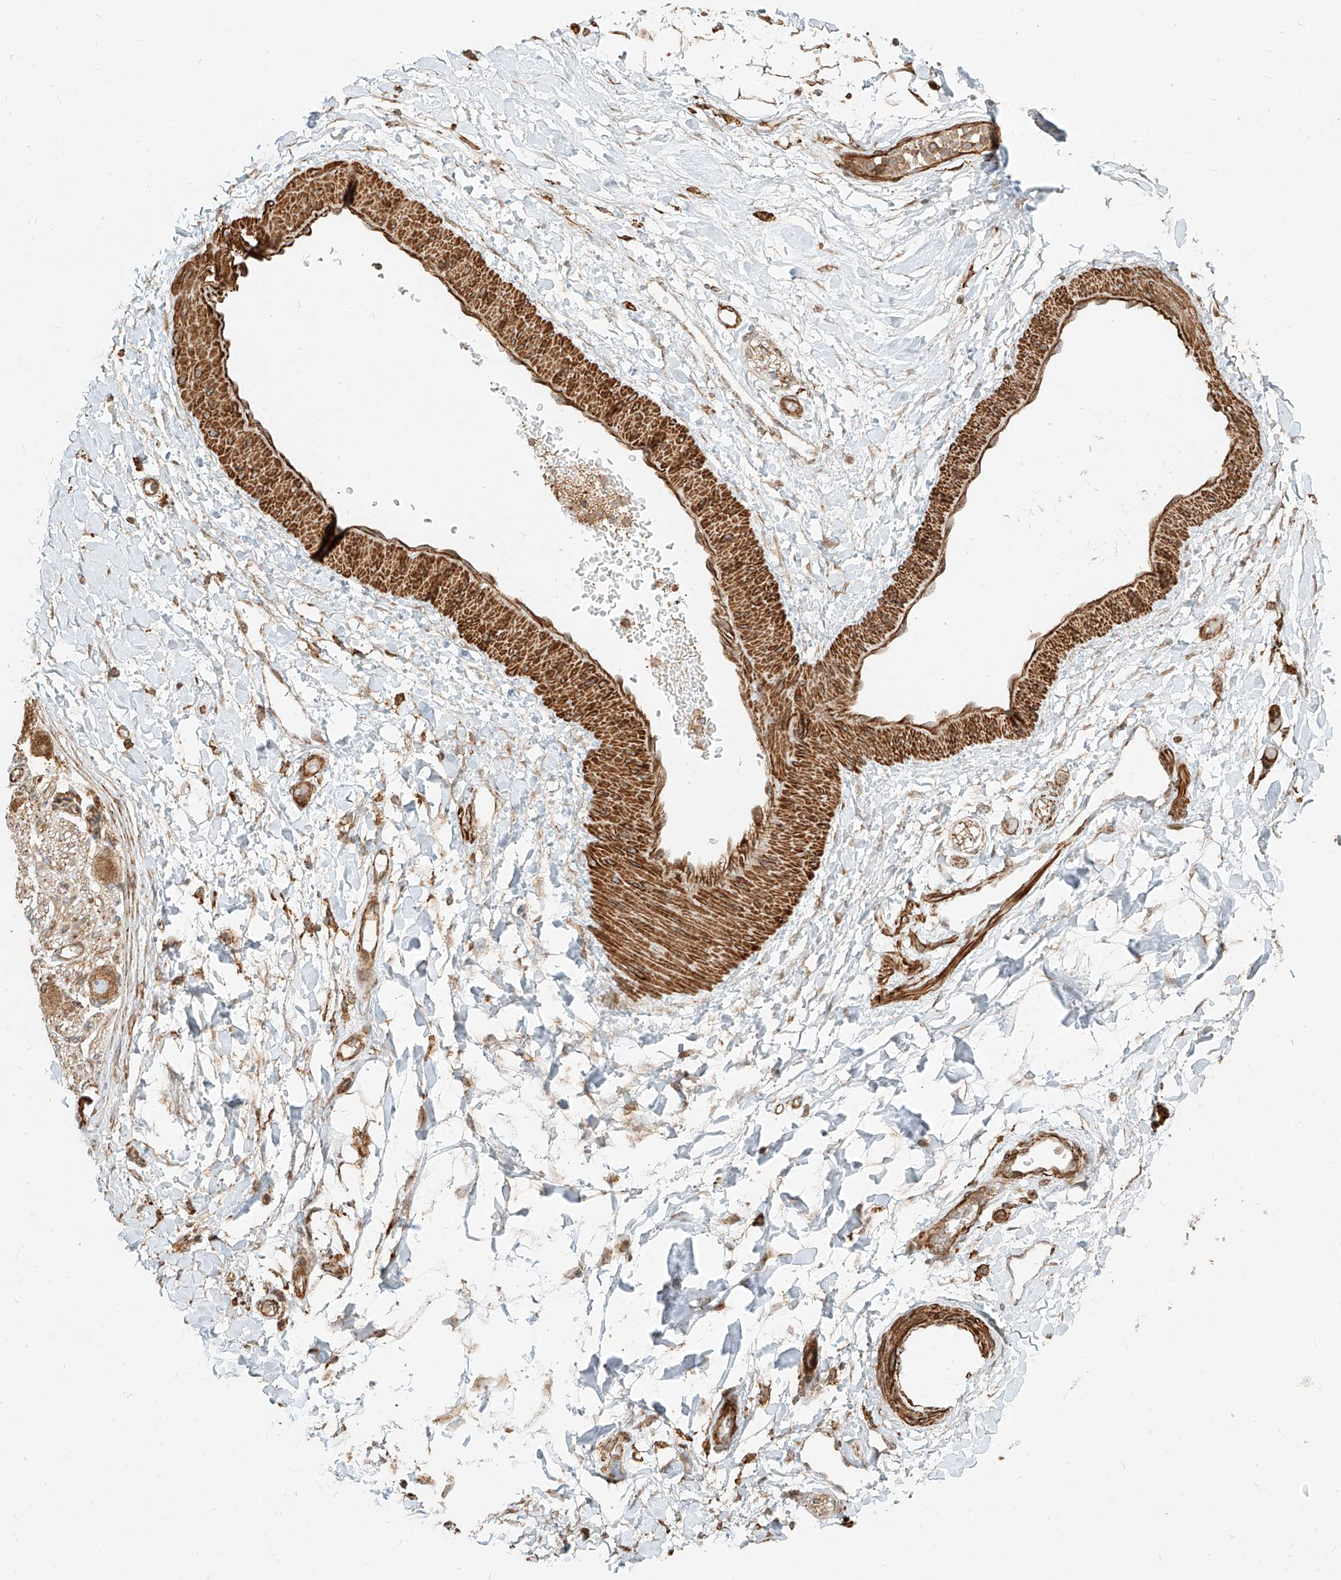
{"staining": {"intensity": "strong", "quantity": ">75%", "location": "cytoplasmic/membranous"}, "tissue": "adipose tissue", "cell_type": "Adipocytes", "image_type": "normal", "snomed": [{"axis": "morphology", "description": "Normal tissue, NOS"}, {"axis": "topography", "description": "Kidney"}, {"axis": "topography", "description": "Peripheral nerve tissue"}], "caption": "A histopathology image of human adipose tissue stained for a protein shows strong cytoplasmic/membranous brown staining in adipocytes.", "gene": "MTX2", "patient": {"sex": "male", "age": 7}}